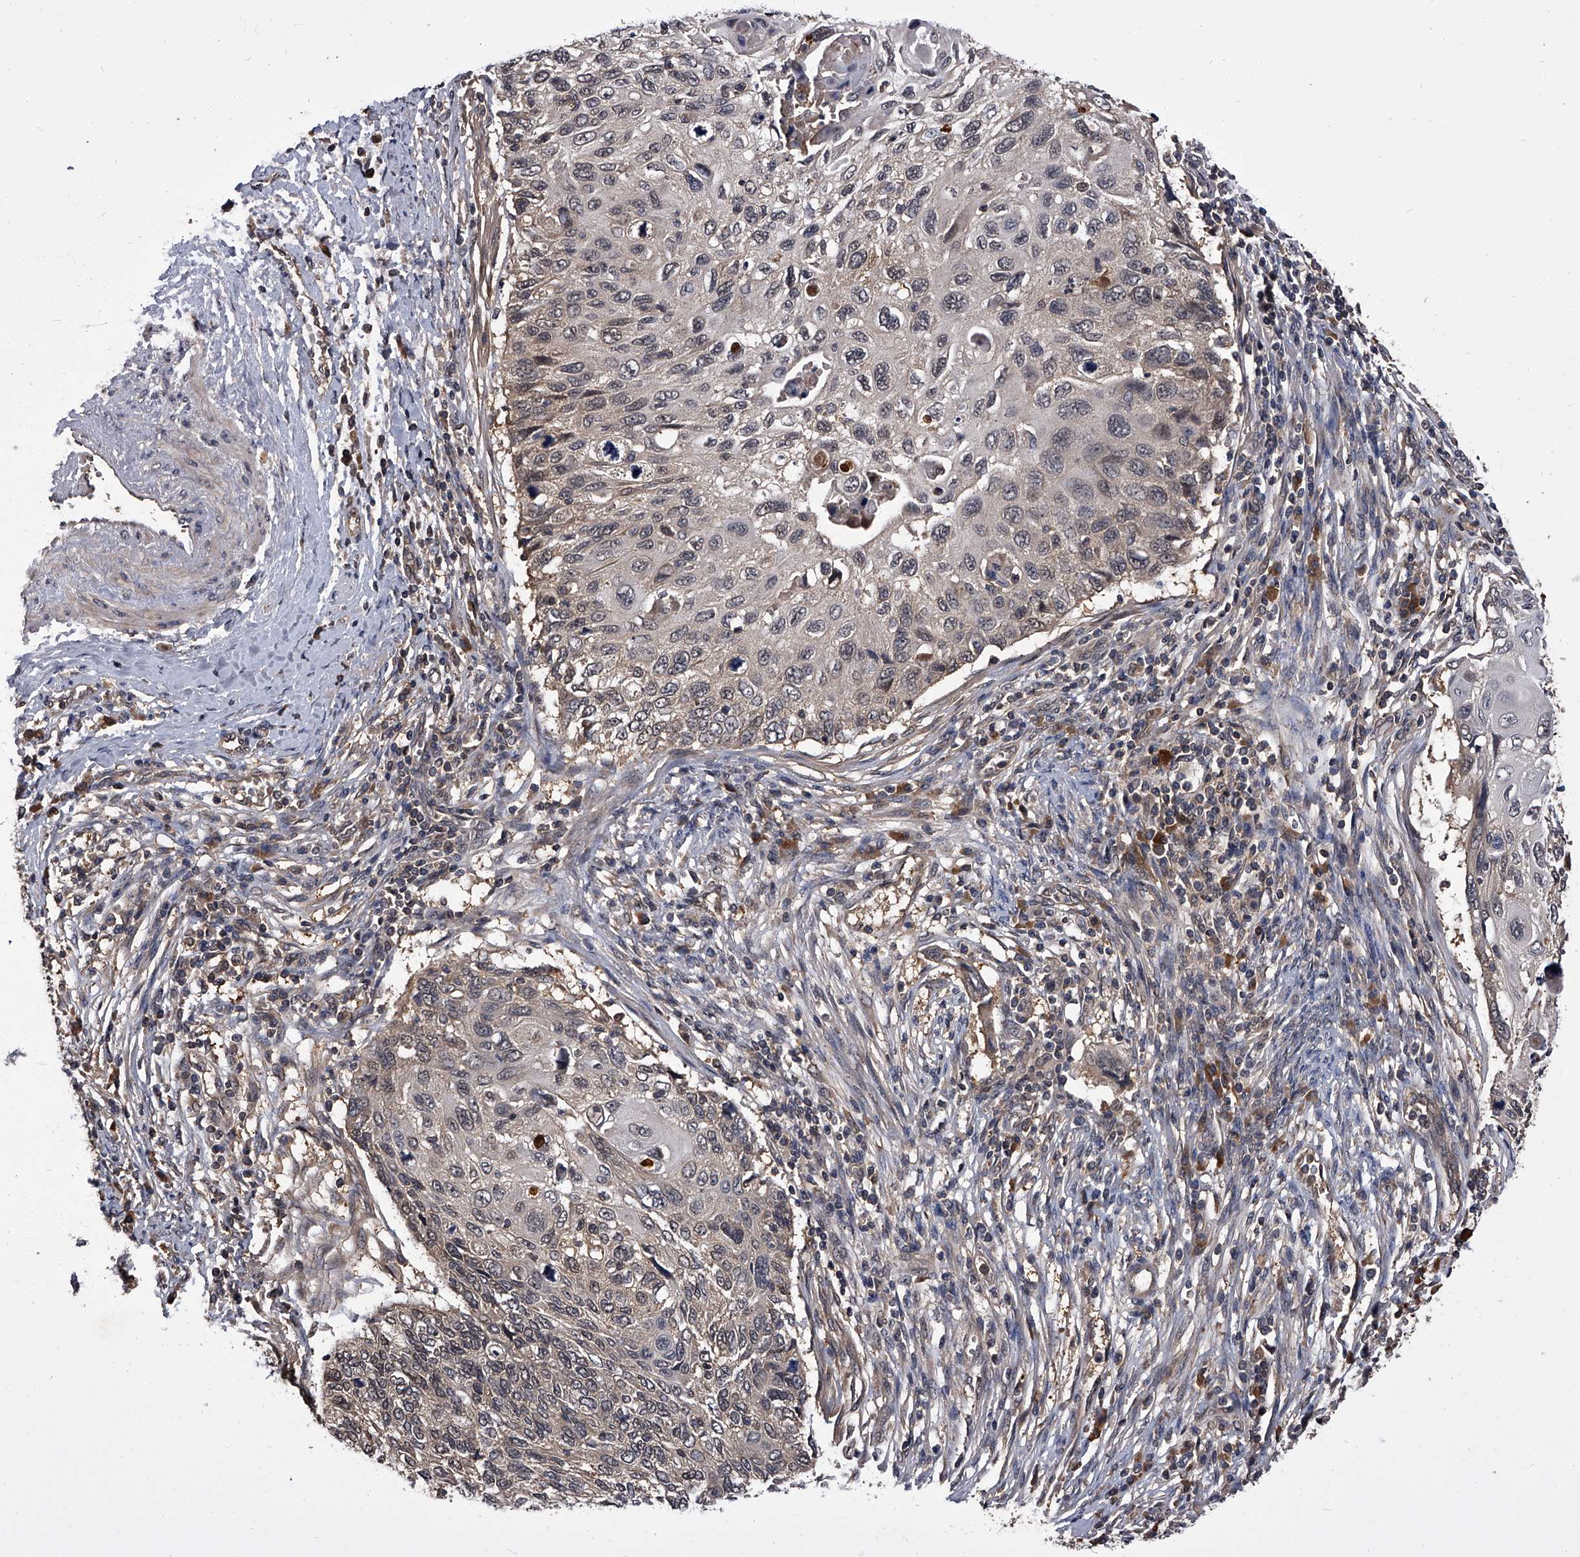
{"staining": {"intensity": "weak", "quantity": "<25%", "location": "cytoplasmic/membranous,nuclear"}, "tissue": "cervical cancer", "cell_type": "Tumor cells", "image_type": "cancer", "snomed": [{"axis": "morphology", "description": "Squamous cell carcinoma, NOS"}, {"axis": "topography", "description": "Cervix"}], "caption": "An IHC photomicrograph of cervical cancer (squamous cell carcinoma) is shown. There is no staining in tumor cells of cervical cancer (squamous cell carcinoma). (DAB (3,3'-diaminobenzidine) immunohistochemistry visualized using brightfield microscopy, high magnification).", "gene": "SLC18B1", "patient": {"sex": "female", "age": 70}}